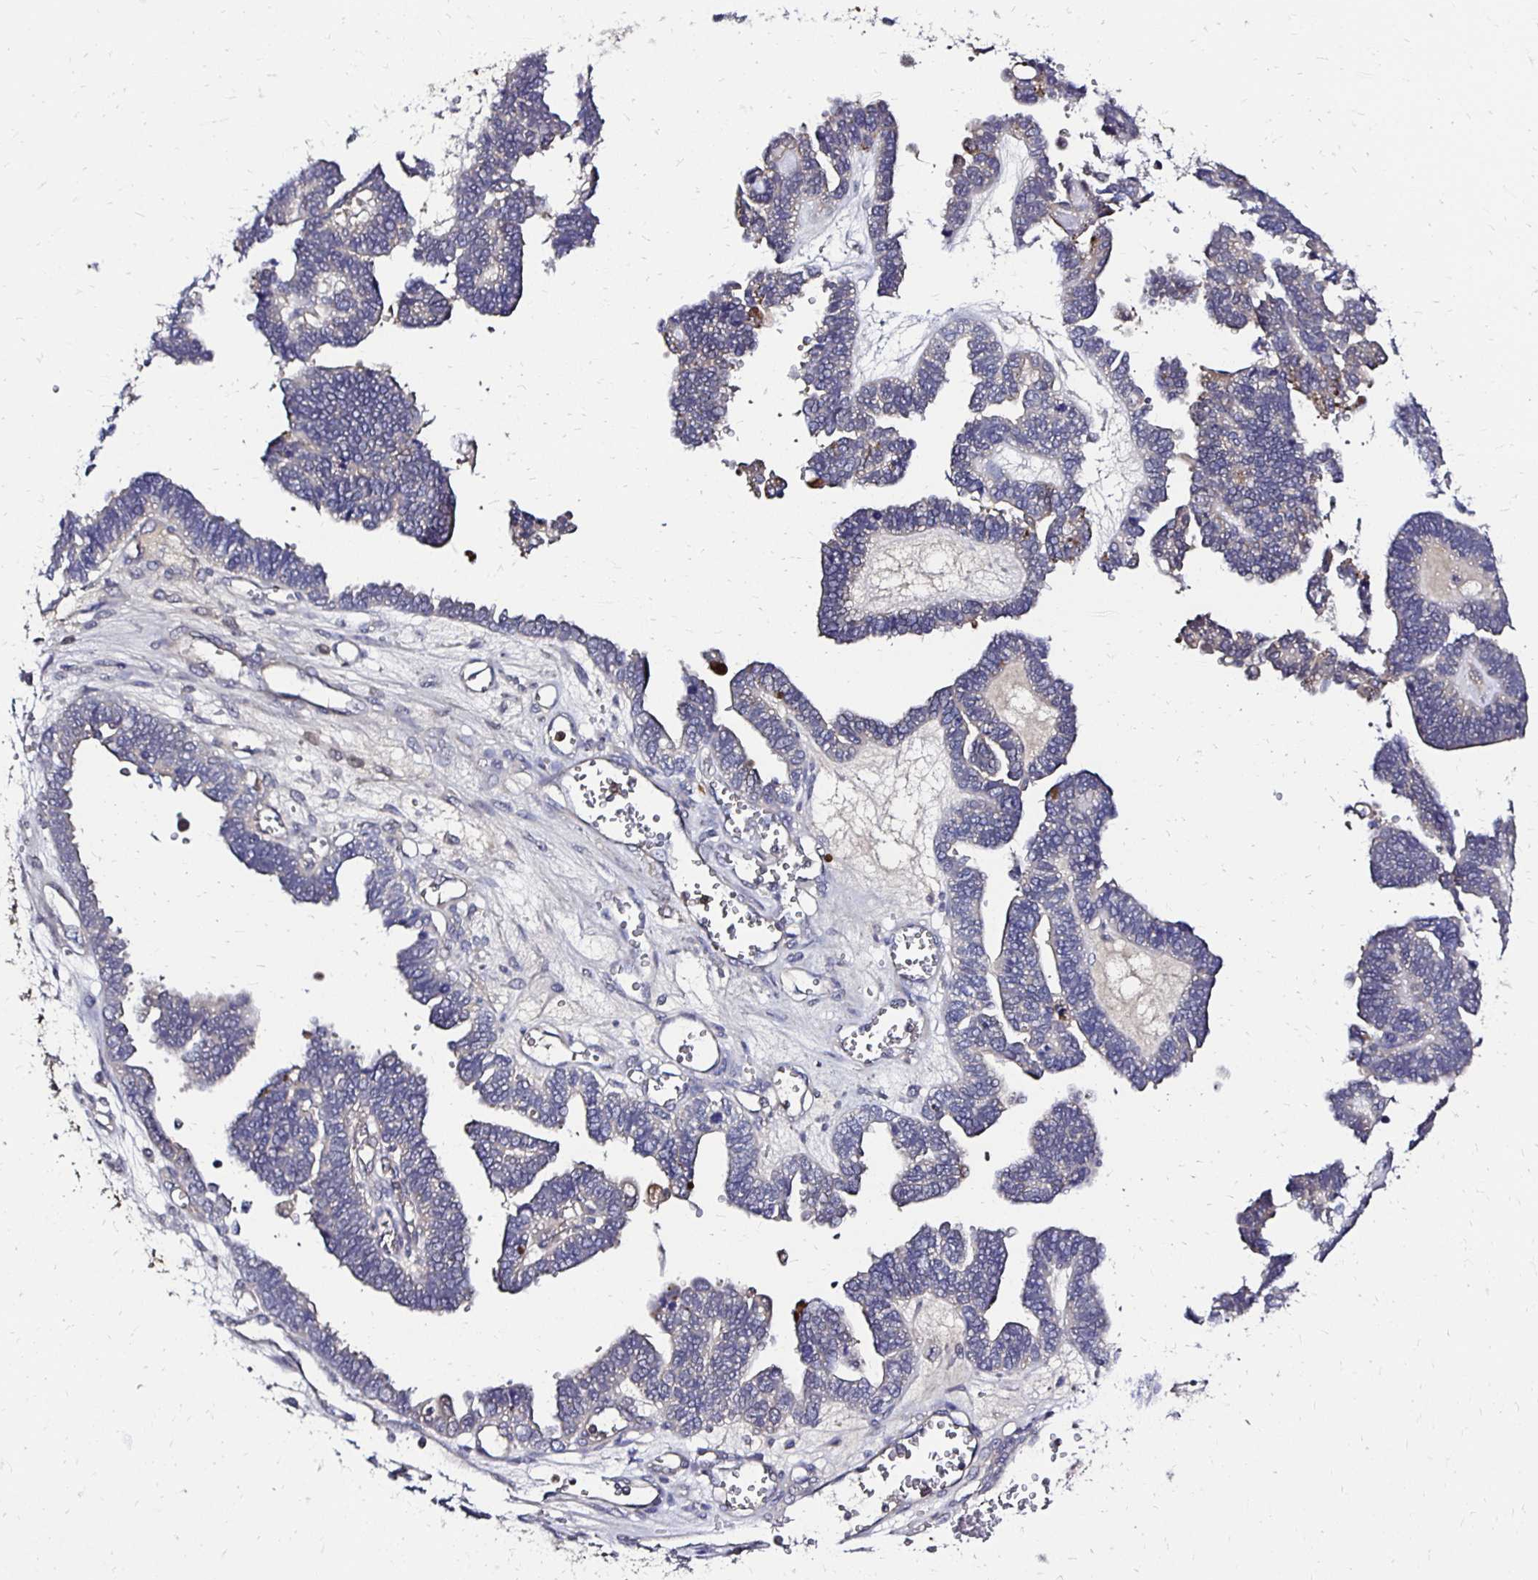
{"staining": {"intensity": "negative", "quantity": "none", "location": "none"}, "tissue": "ovarian cancer", "cell_type": "Tumor cells", "image_type": "cancer", "snomed": [{"axis": "morphology", "description": "Cystadenocarcinoma, serous, NOS"}, {"axis": "topography", "description": "Ovary"}], "caption": "IHC of ovarian cancer (serous cystadenocarcinoma) shows no expression in tumor cells.", "gene": "TXN", "patient": {"sex": "female", "age": 51}}